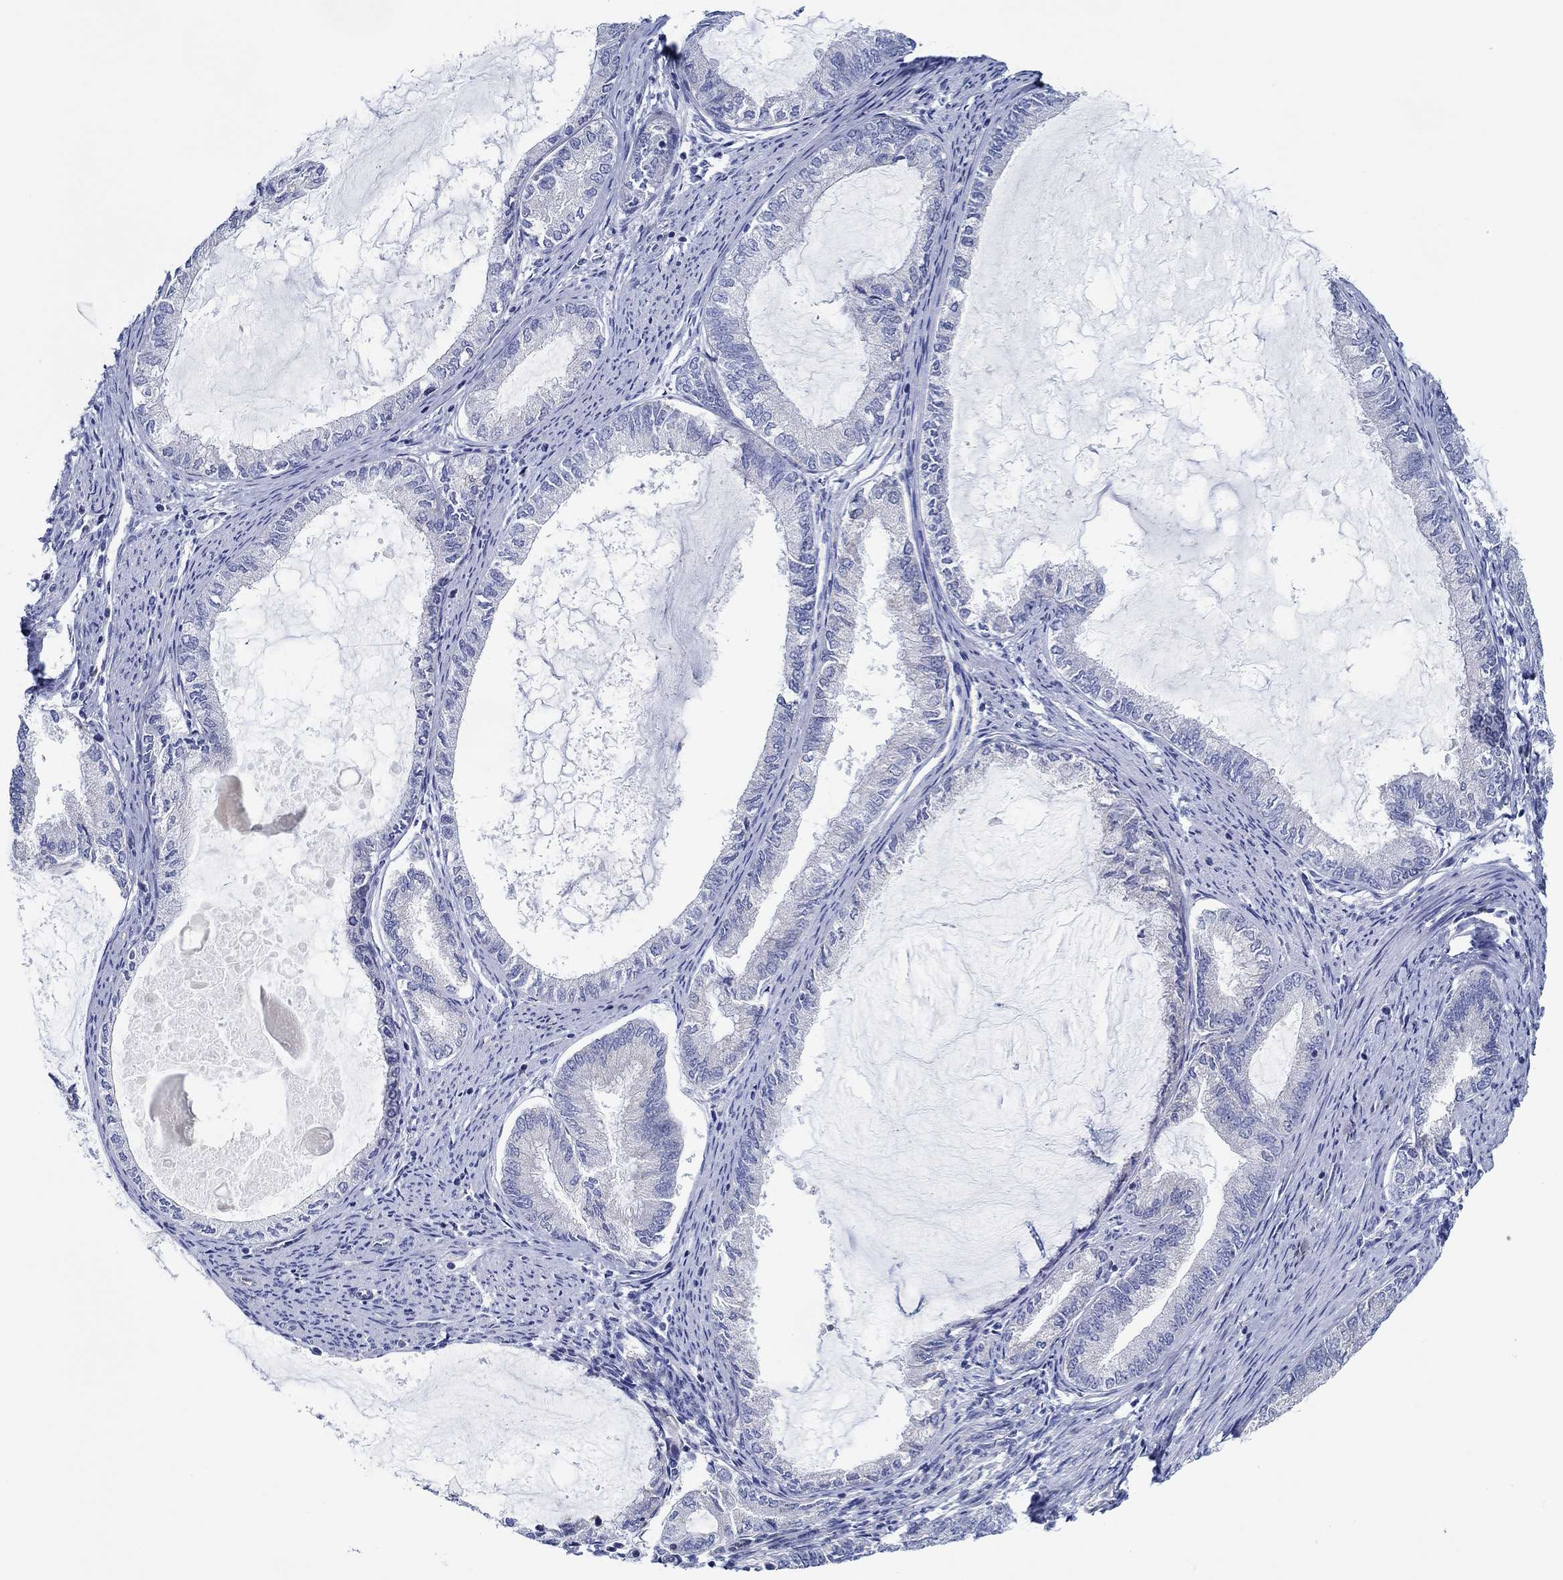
{"staining": {"intensity": "negative", "quantity": "none", "location": "none"}, "tissue": "endometrial cancer", "cell_type": "Tumor cells", "image_type": "cancer", "snomed": [{"axis": "morphology", "description": "Adenocarcinoma, NOS"}, {"axis": "topography", "description": "Endometrium"}], "caption": "This is a image of IHC staining of endometrial adenocarcinoma, which shows no staining in tumor cells.", "gene": "CFAP61", "patient": {"sex": "female", "age": 86}}